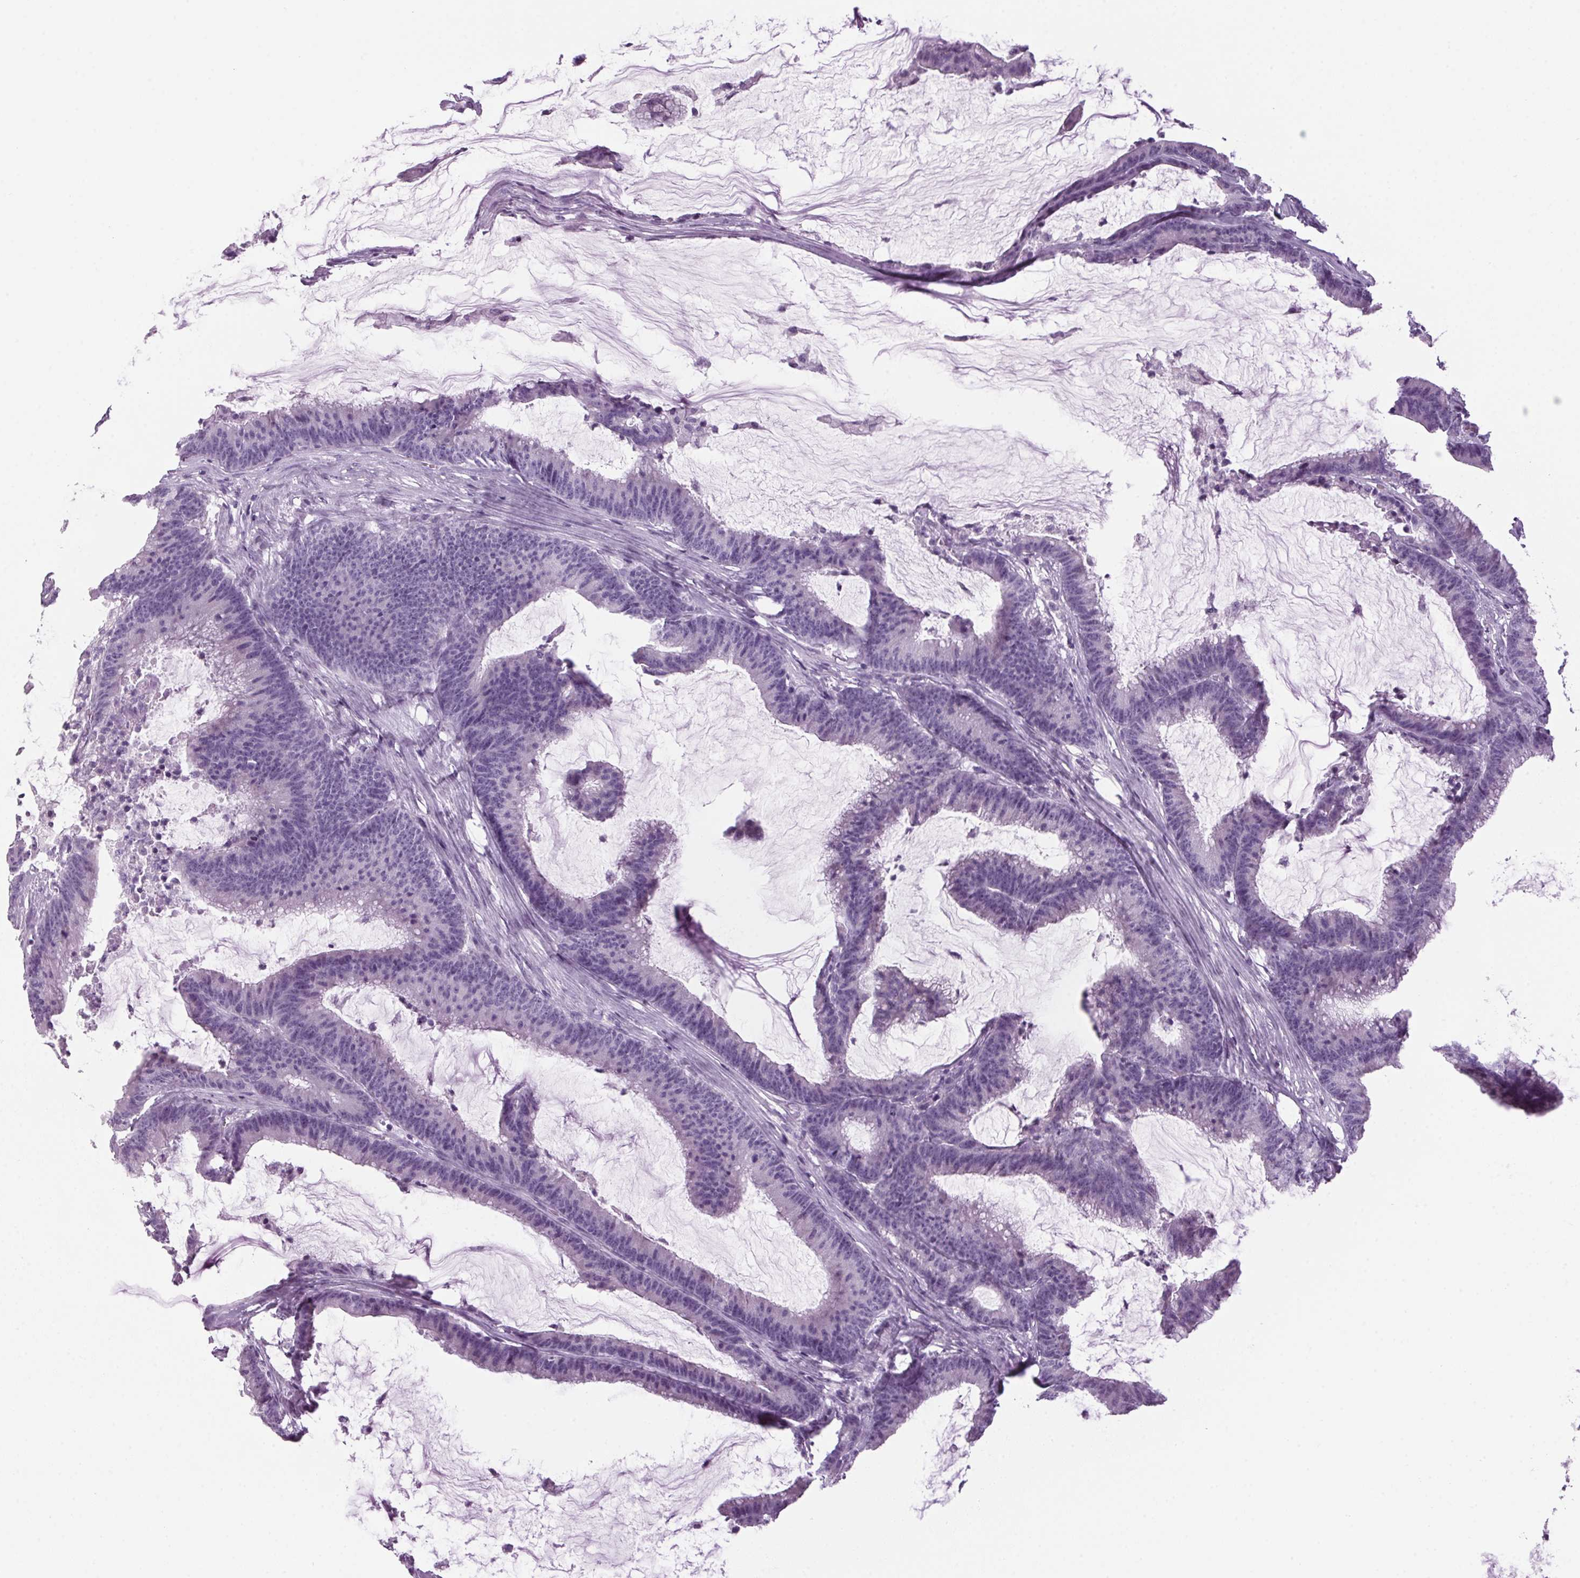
{"staining": {"intensity": "negative", "quantity": "none", "location": "none"}, "tissue": "colorectal cancer", "cell_type": "Tumor cells", "image_type": "cancer", "snomed": [{"axis": "morphology", "description": "Adenocarcinoma, NOS"}, {"axis": "topography", "description": "Colon"}], "caption": "Colorectal adenocarcinoma stained for a protein using IHC demonstrates no expression tumor cells.", "gene": "PPP1R1A", "patient": {"sex": "female", "age": 78}}